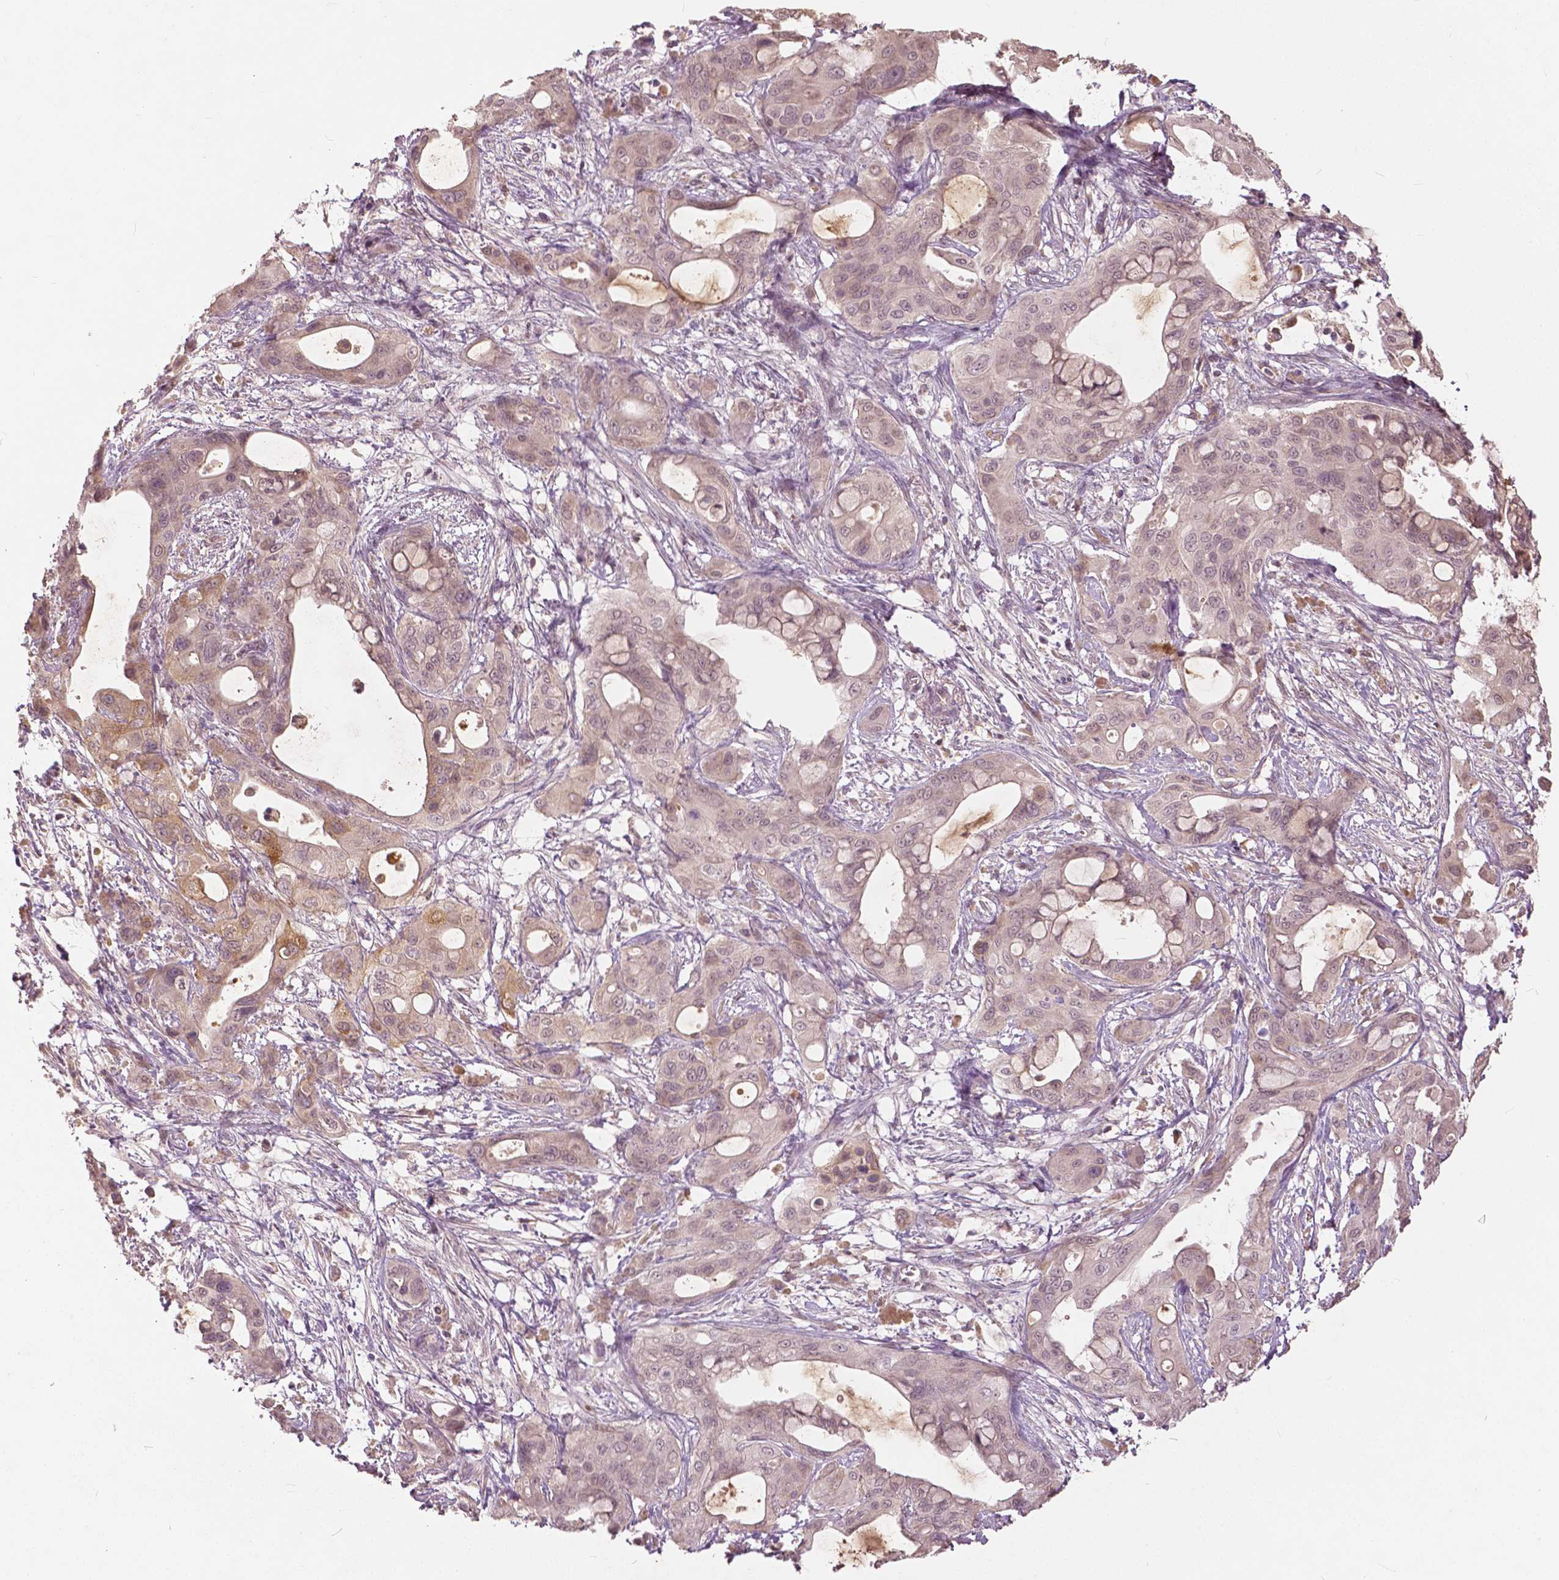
{"staining": {"intensity": "weak", "quantity": "25%-75%", "location": "nuclear"}, "tissue": "pancreatic cancer", "cell_type": "Tumor cells", "image_type": "cancer", "snomed": [{"axis": "morphology", "description": "Adenocarcinoma, NOS"}, {"axis": "topography", "description": "Pancreas"}], "caption": "This histopathology image exhibits immunohistochemistry staining of adenocarcinoma (pancreatic), with low weak nuclear expression in approximately 25%-75% of tumor cells.", "gene": "ANGPTL4", "patient": {"sex": "male", "age": 71}}